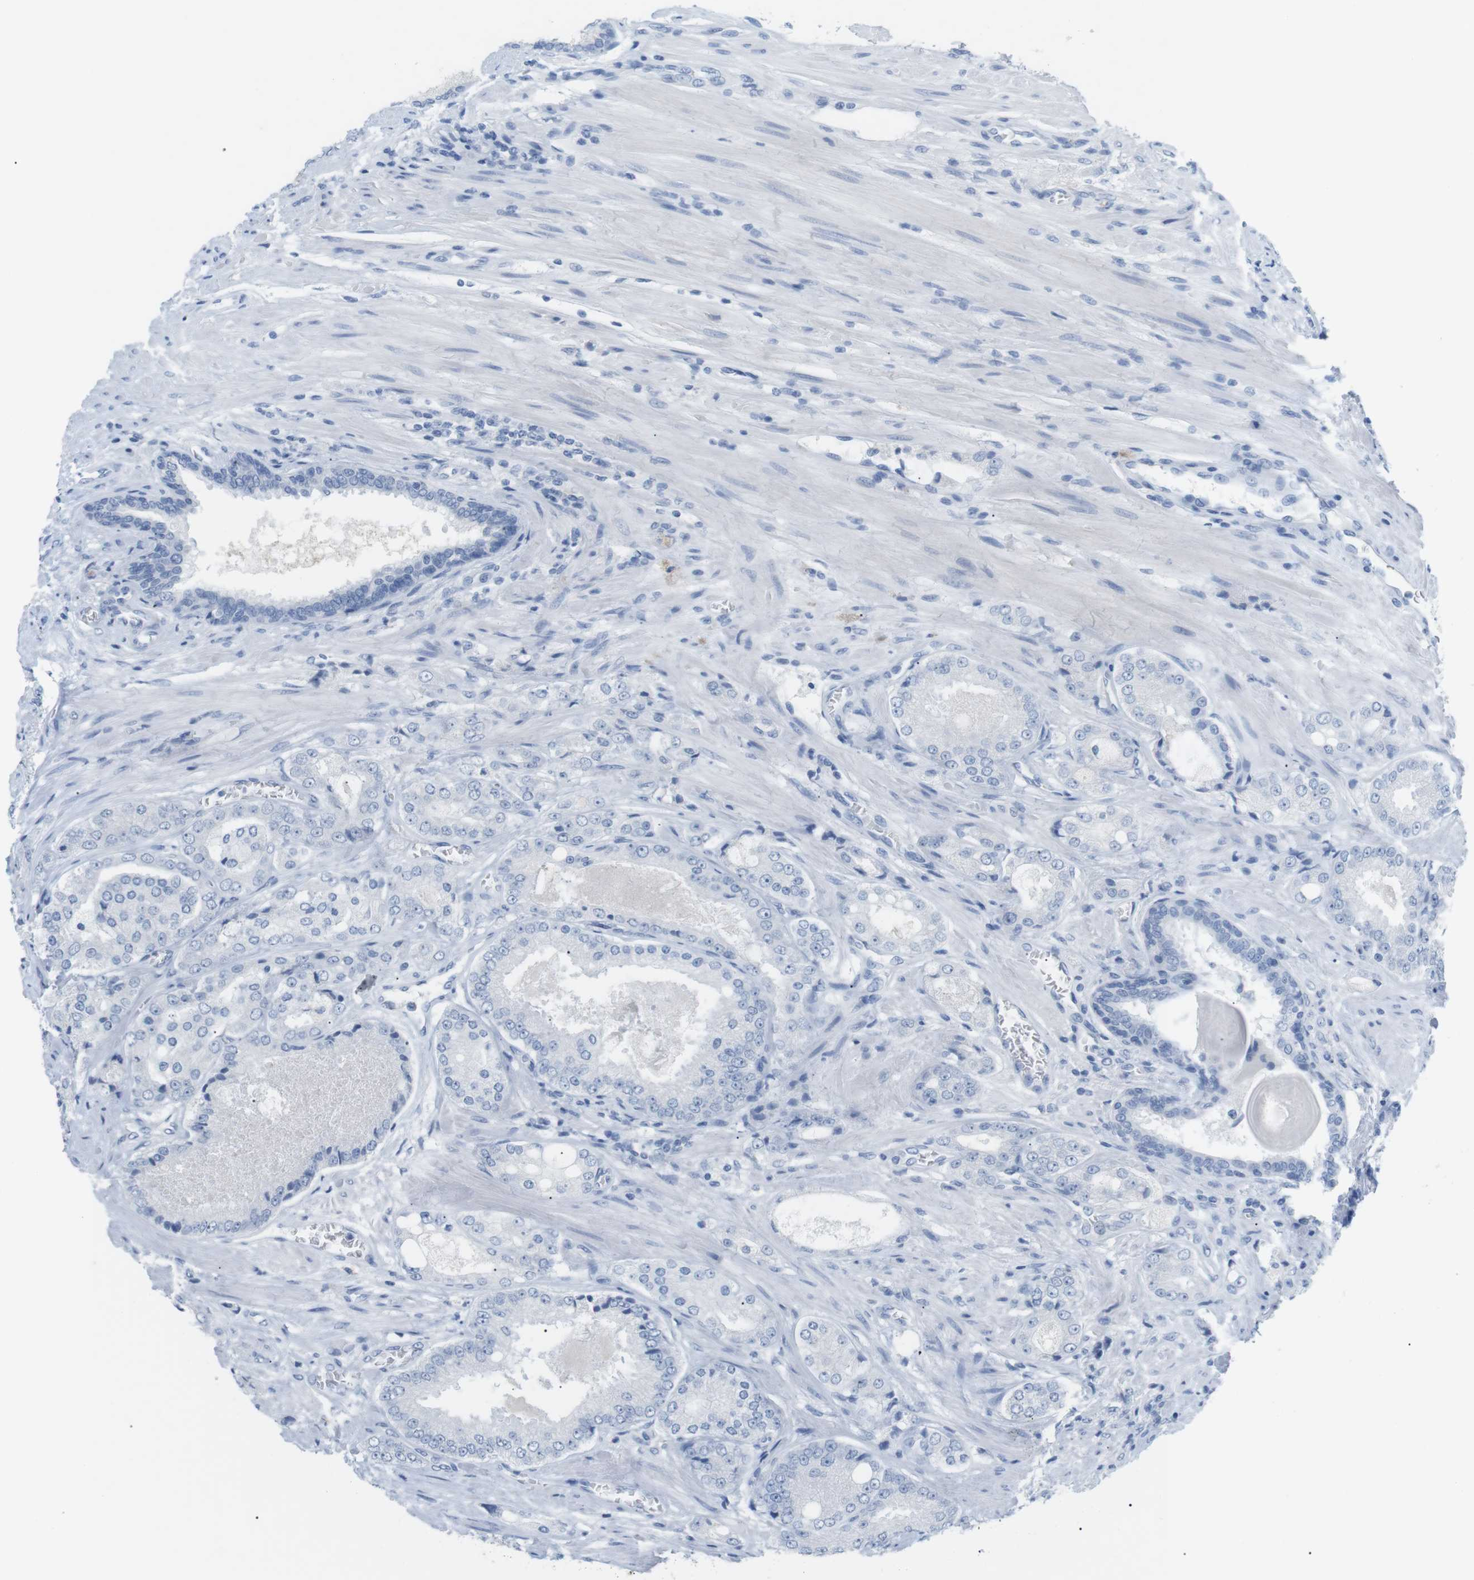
{"staining": {"intensity": "negative", "quantity": "none", "location": "none"}, "tissue": "prostate cancer", "cell_type": "Tumor cells", "image_type": "cancer", "snomed": [{"axis": "morphology", "description": "Adenocarcinoma, High grade"}, {"axis": "topography", "description": "Prostate"}], "caption": "Protein analysis of prostate high-grade adenocarcinoma reveals no significant staining in tumor cells. (Brightfield microscopy of DAB immunohistochemistry at high magnification).", "gene": "HBG2", "patient": {"sex": "male", "age": 65}}